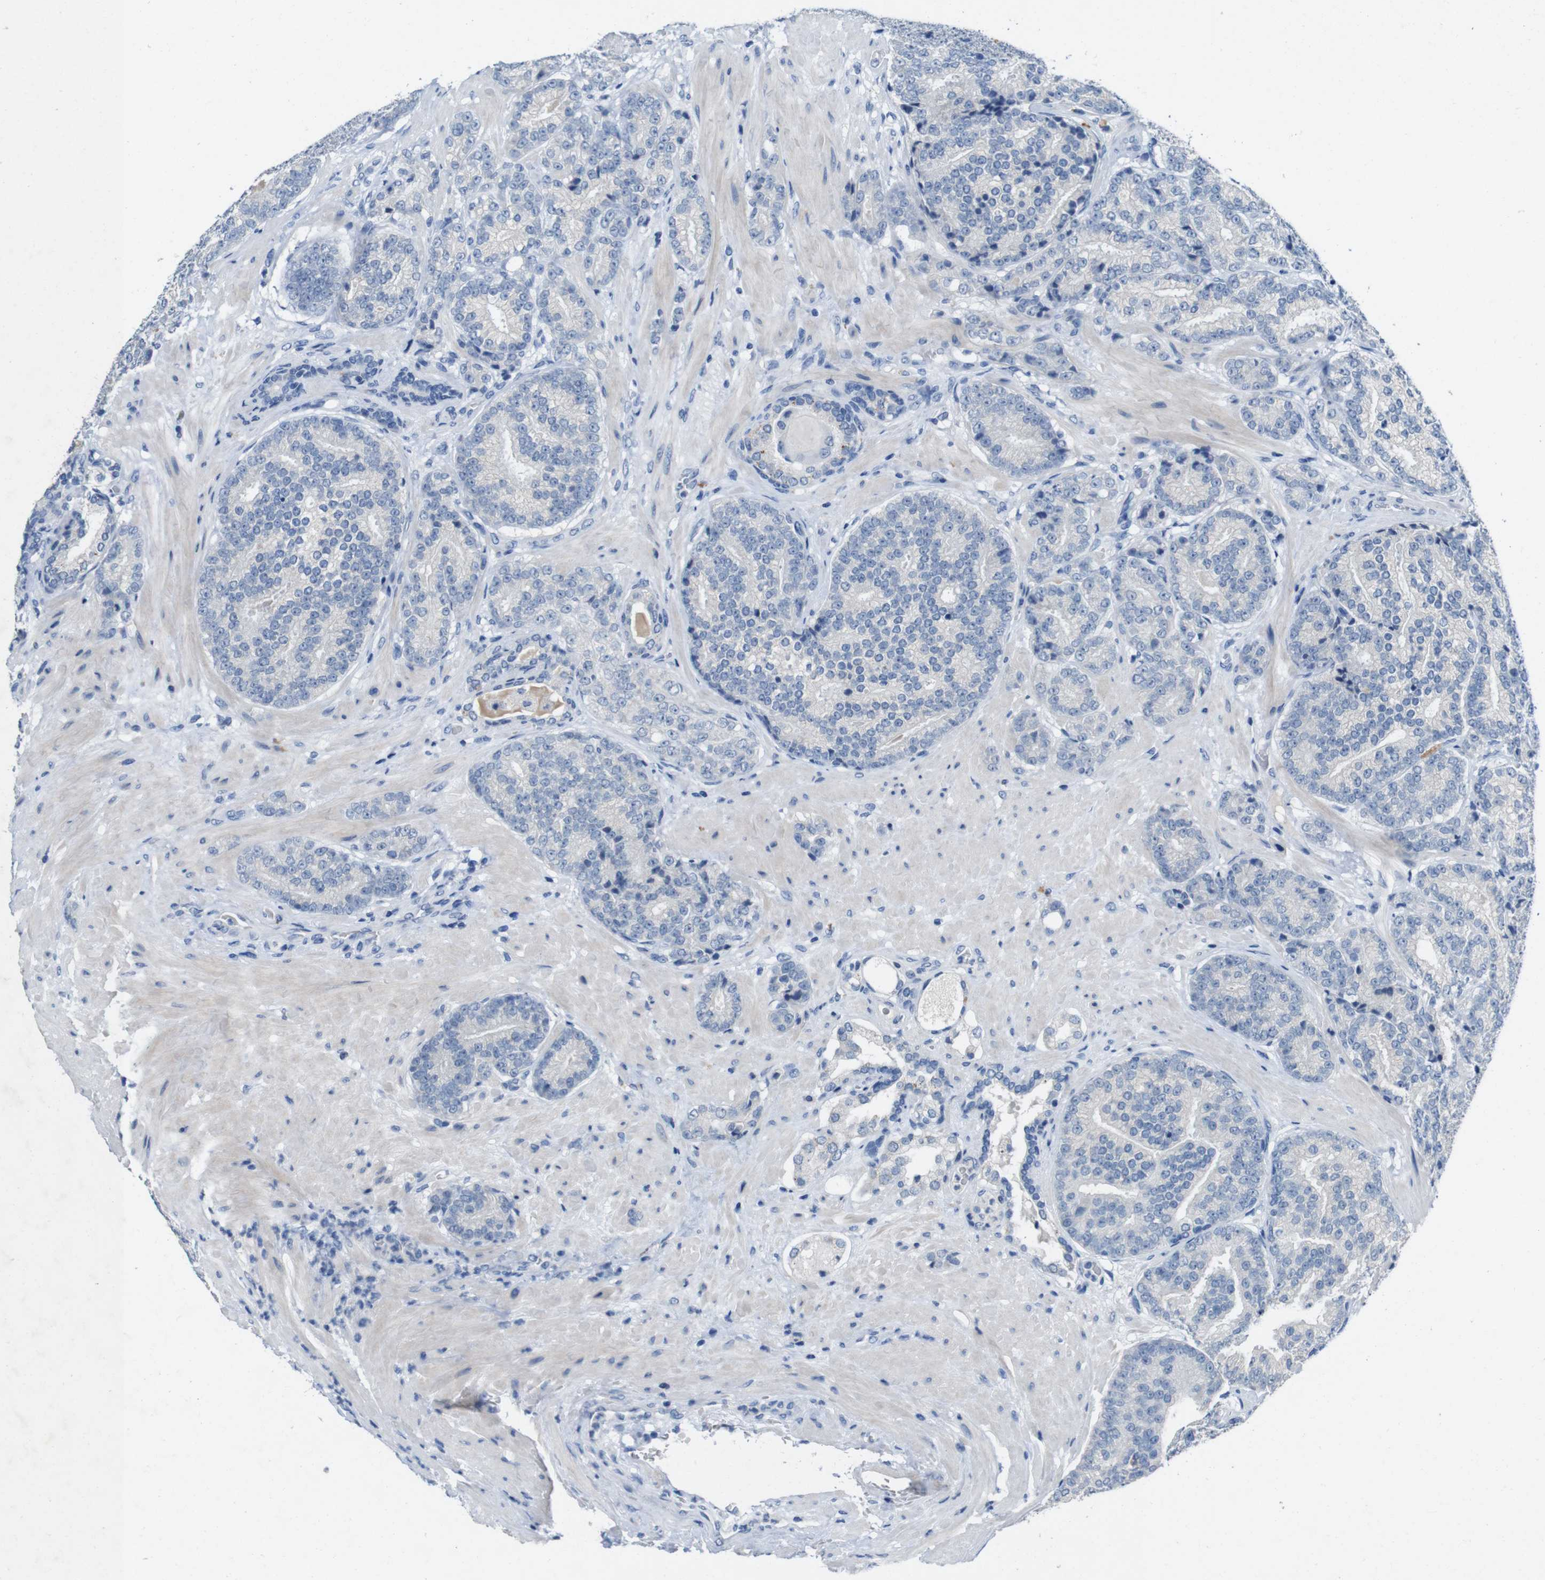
{"staining": {"intensity": "negative", "quantity": "none", "location": "none"}, "tissue": "prostate cancer", "cell_type": "Tumor cells", "image_type": "cancer", "snomed": [{"axis": "morphology", "description": "Adenocarcinoma, High grade"}, {"axis": "topography", "description": "Prostate"}], "caption": "Immunohistochemistry (IHC) micrograph of neoplastic tissue: human prostate cancer stained with DAB exhibits no significant protein staining in tumor cells. (DAB (3,3'-diaminobenzidine) immunohistochemistry (IHC) with hematoxylin counter stain).", "gene": "SLC2A8", "patient": {"sex": "male", "age": 61}}